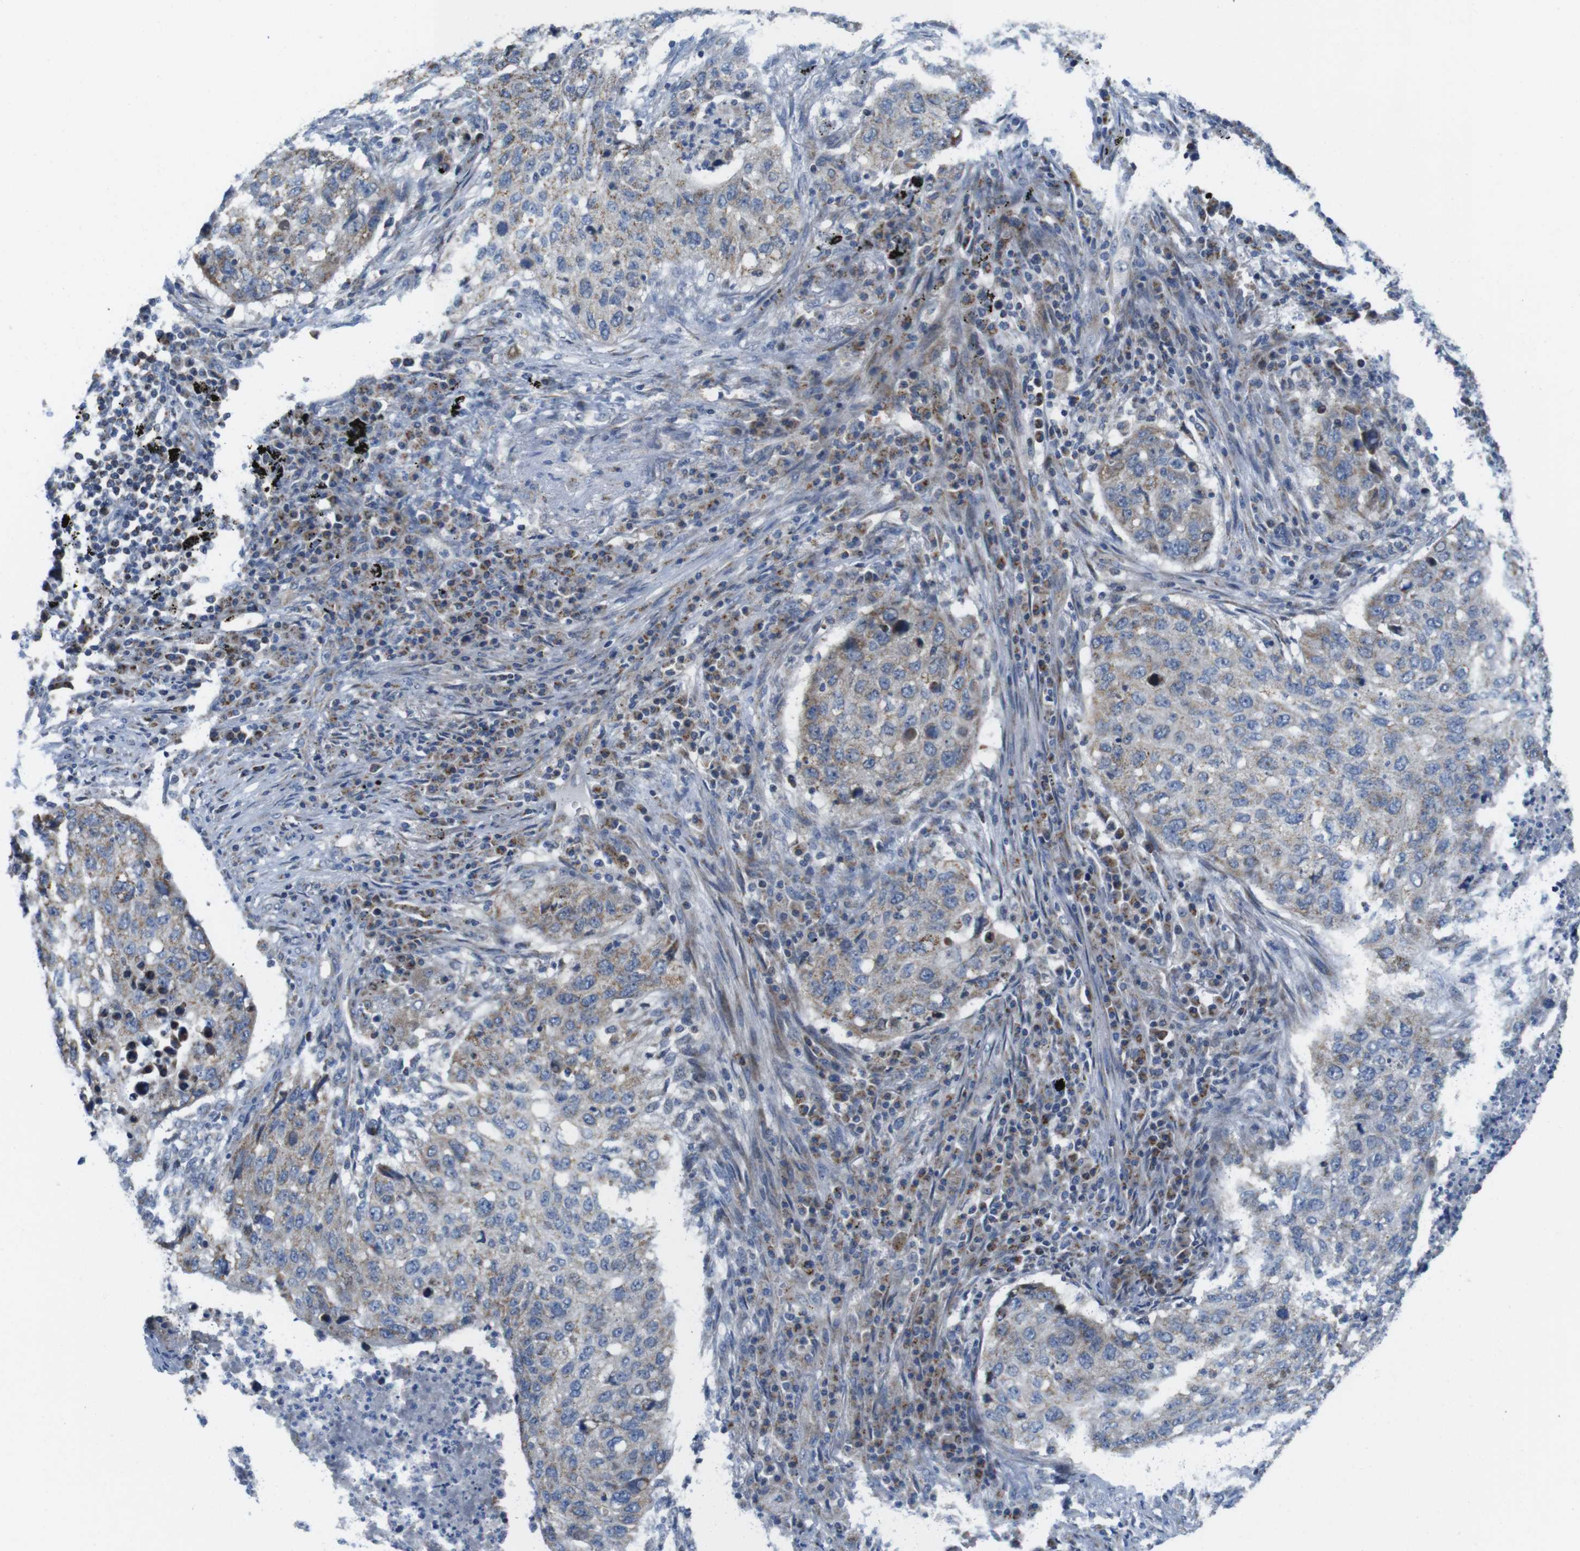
{"staining": {"intensity": "weak", "quantity": "25%-75%", "location": "cytoplasmic/membranous"}, "tissue": "lung cancer", "cell_type": "Tumor cells", "image_type": "cancer", "snomed": [{"axis": "morphology", "description": "Squamous cell carcinoma, NOS"}, {"axis": "topography", "description": "Lung"}], "caption": "Human lung cancer stained for a protein (brown) displays weak cytoplasmic/membranous positive expression in approximately 25%-75% of tumor cells.", "gene": "MARCHF1", "patient": {"sex": "female", "age": 63}}